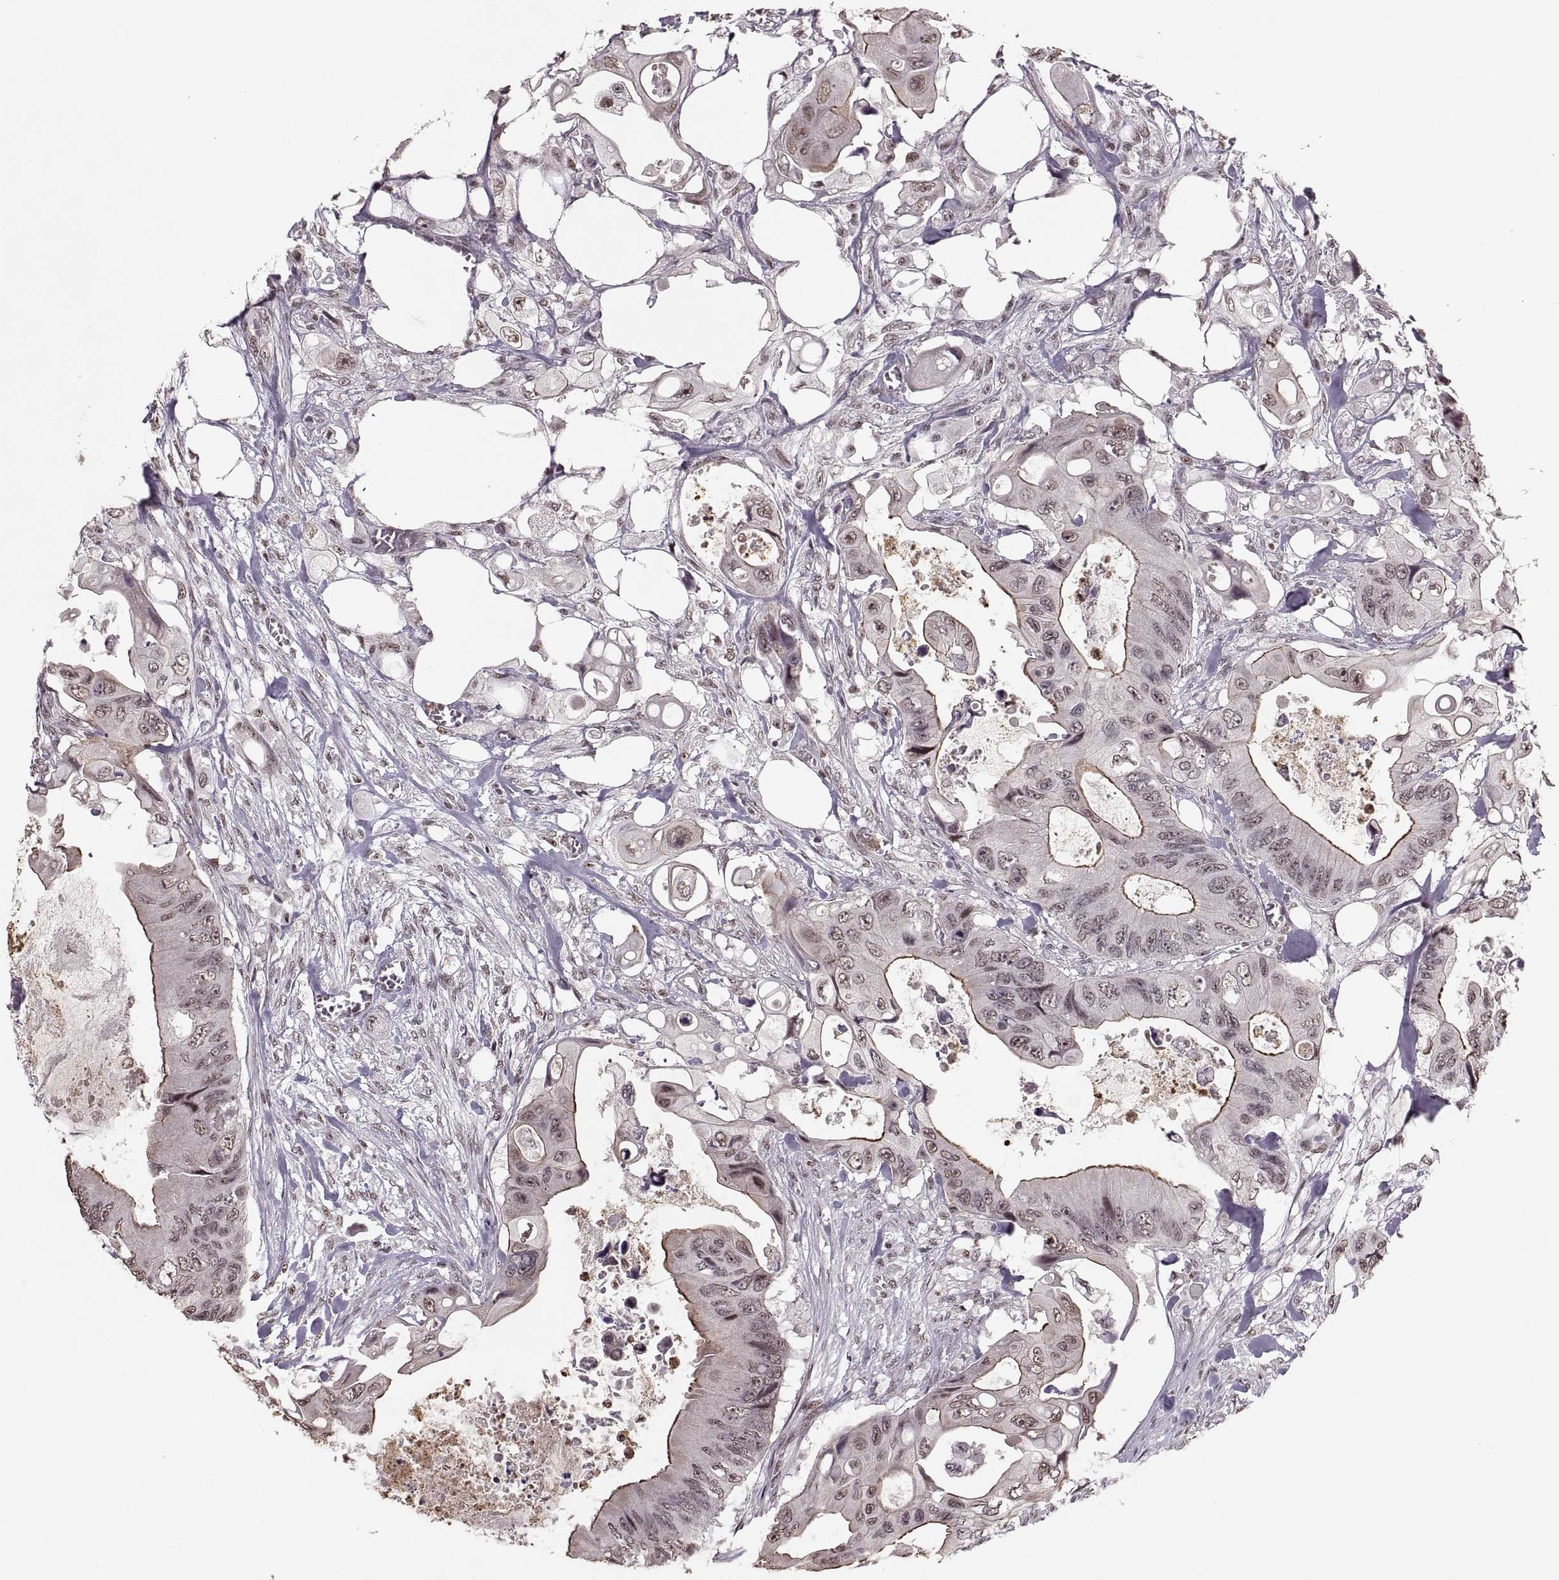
{"staining": {"intensity": "moderate", "quantity": "<25%", "location": "cytoplasmic/membranous"}, "tissue": "colorectal cancer", "cell_type": "Tumor cells", "image_type": "cancer", "snomed": [{"axis": "morphology", "description": "Adenocarcinoma, NOS"}, {"axis": "topography", "description": "Rectum"}], "caption": "Protein staining of adenocarcinoma (colorectal) tissue exhibits moderate cytoplasmic/membranous positivity in about <25% of tumor cells.", "gene": "PALS1", "patient": {"sex": "male", "age": 63}}